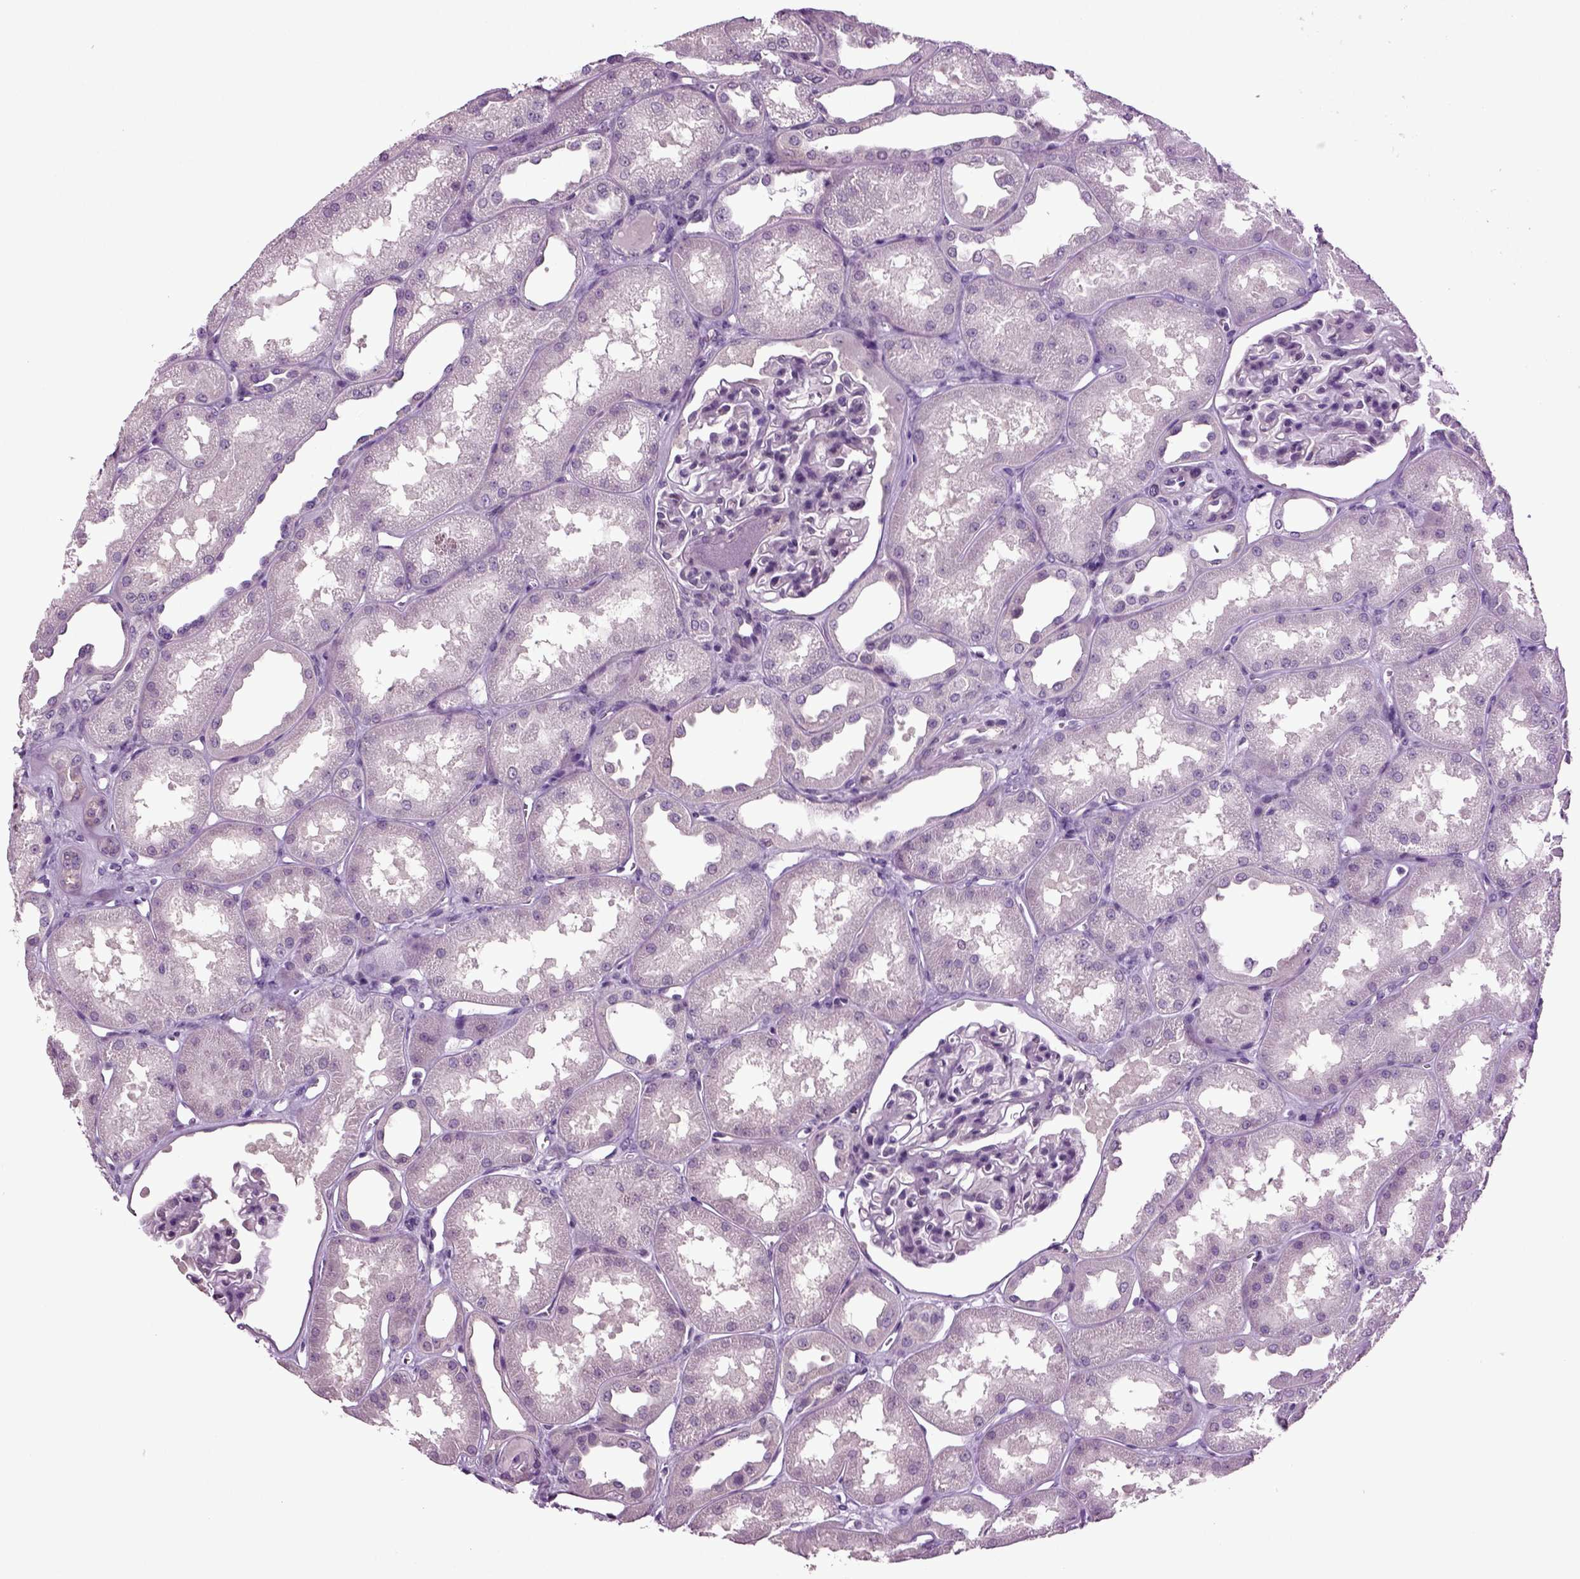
{"staining": {"intensity": "negative", "quantity": "none", "location": "none"}, "tissue": "kidney", "cell_type": "Cells in glomeruli", "image_type": "normal", "snomed": [{"axis": "morphology", "description": "Normal tissue, NOS"}, {"axis": "topography", "description": "Kidney"}], "caption": "High magnification brightfield microscopy of unremarkable kidney stained with DAB (3,3'-diaminobenzidine) (brown) and counterstained with hematoxylin (blue): cells in glomeruli show no significant staining. (DAB (3,3'-diaminobenzidine) immunohistochemistry (IHC) with hematoxylin counter stain).", "gene": "PLCH2", "patient": {"sex": "male", "age": 61}}